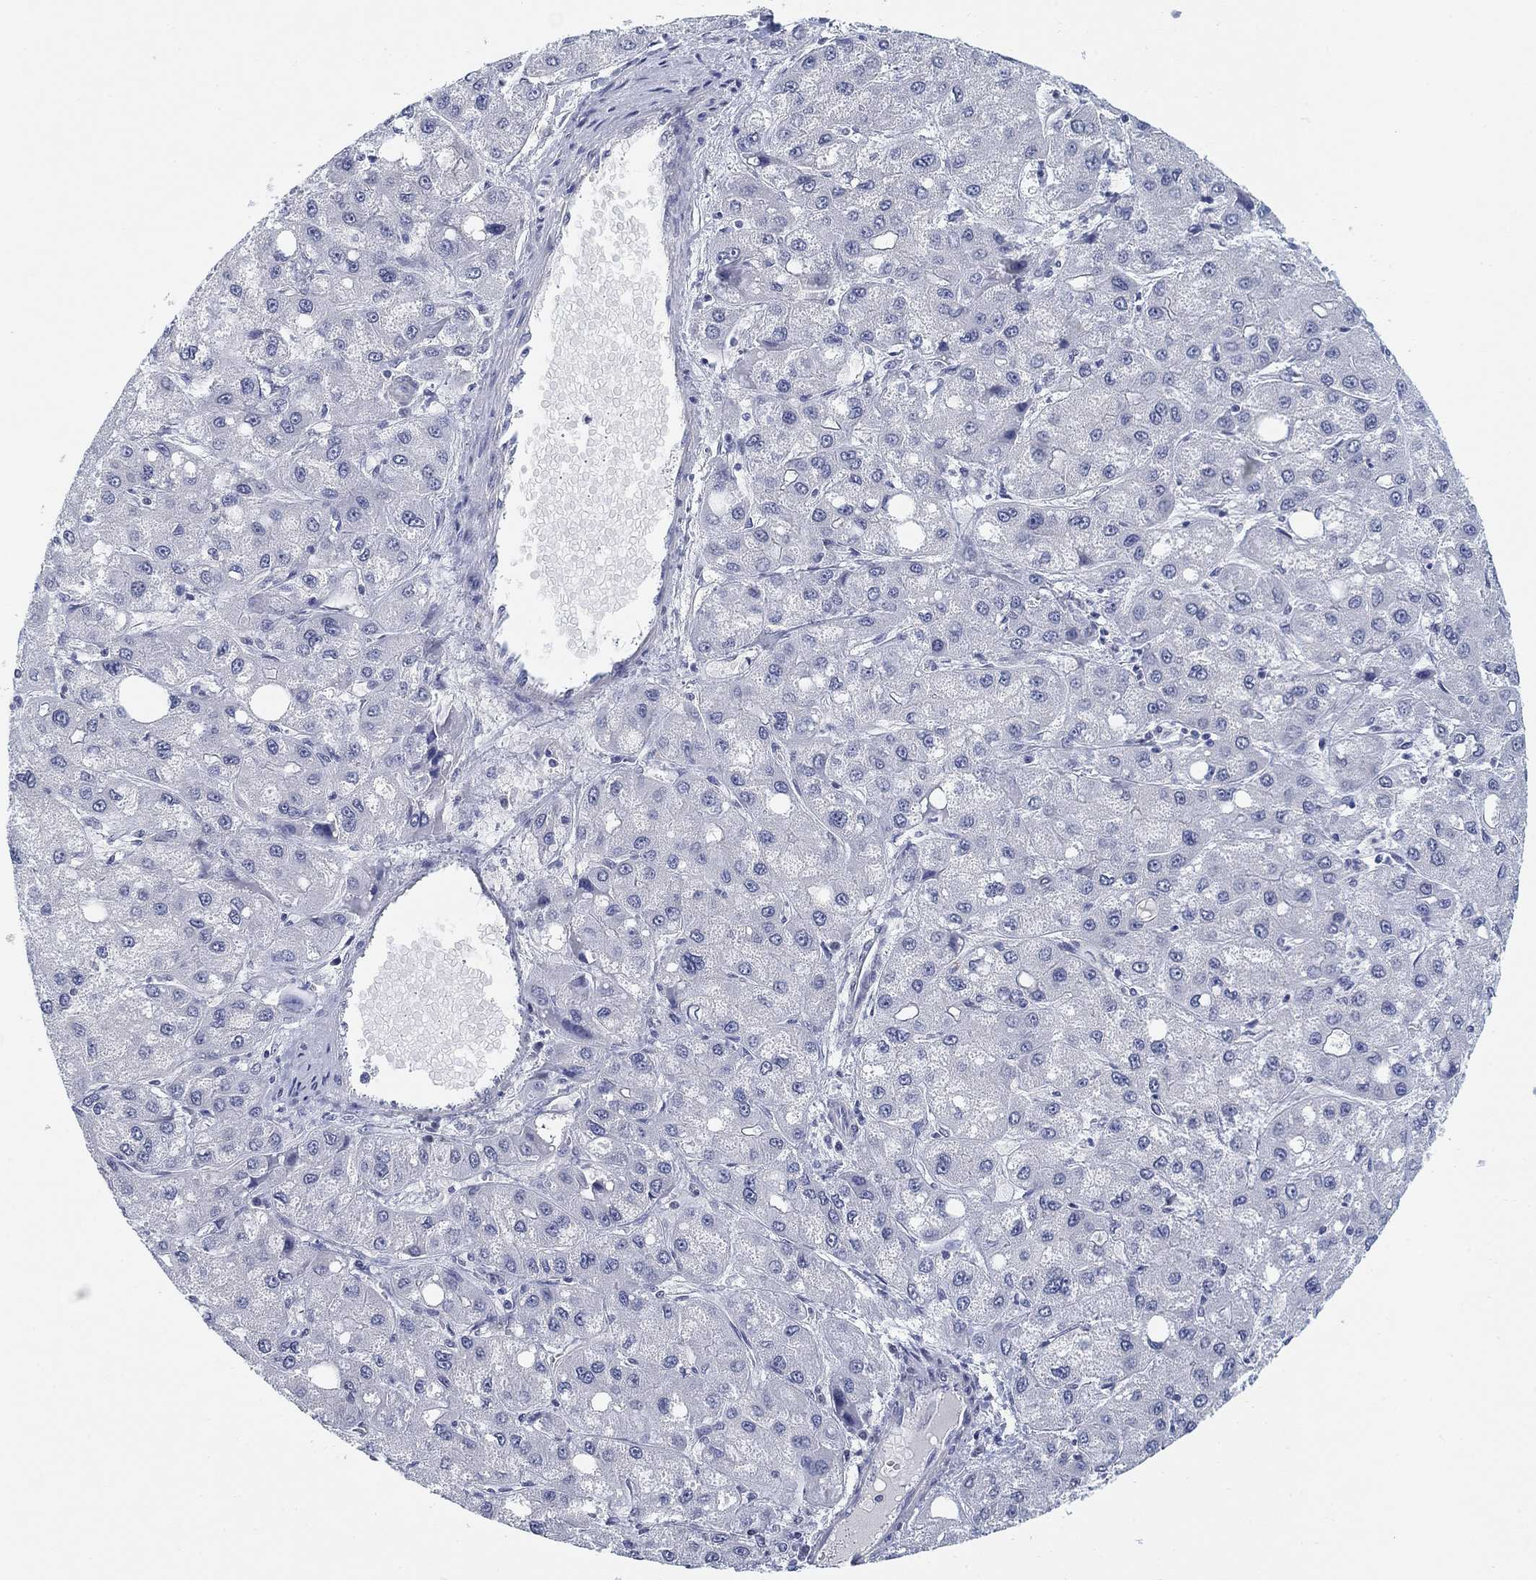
{"staining": {"intensity": "negative", "quantity": "none", "location": "none"}, "tissue": "liver cancer", "cell_type": "Tumor cells", "image_type": "cancer", "snomed": [{"axis": "morphology", "description": "Carcinoma, Hepatocellular, NOS"}, {"axis": "topography", "description": "Liver"}], "caption": "A high-resolution photomicrograph shows immunohistochemistry (IHC) staining of liver cancer (hepatocellular carcinoma), which displays no significant expression in tumor cells.", "gene": "OTUB2", "patient": {"sex": "male", "age": 73}}